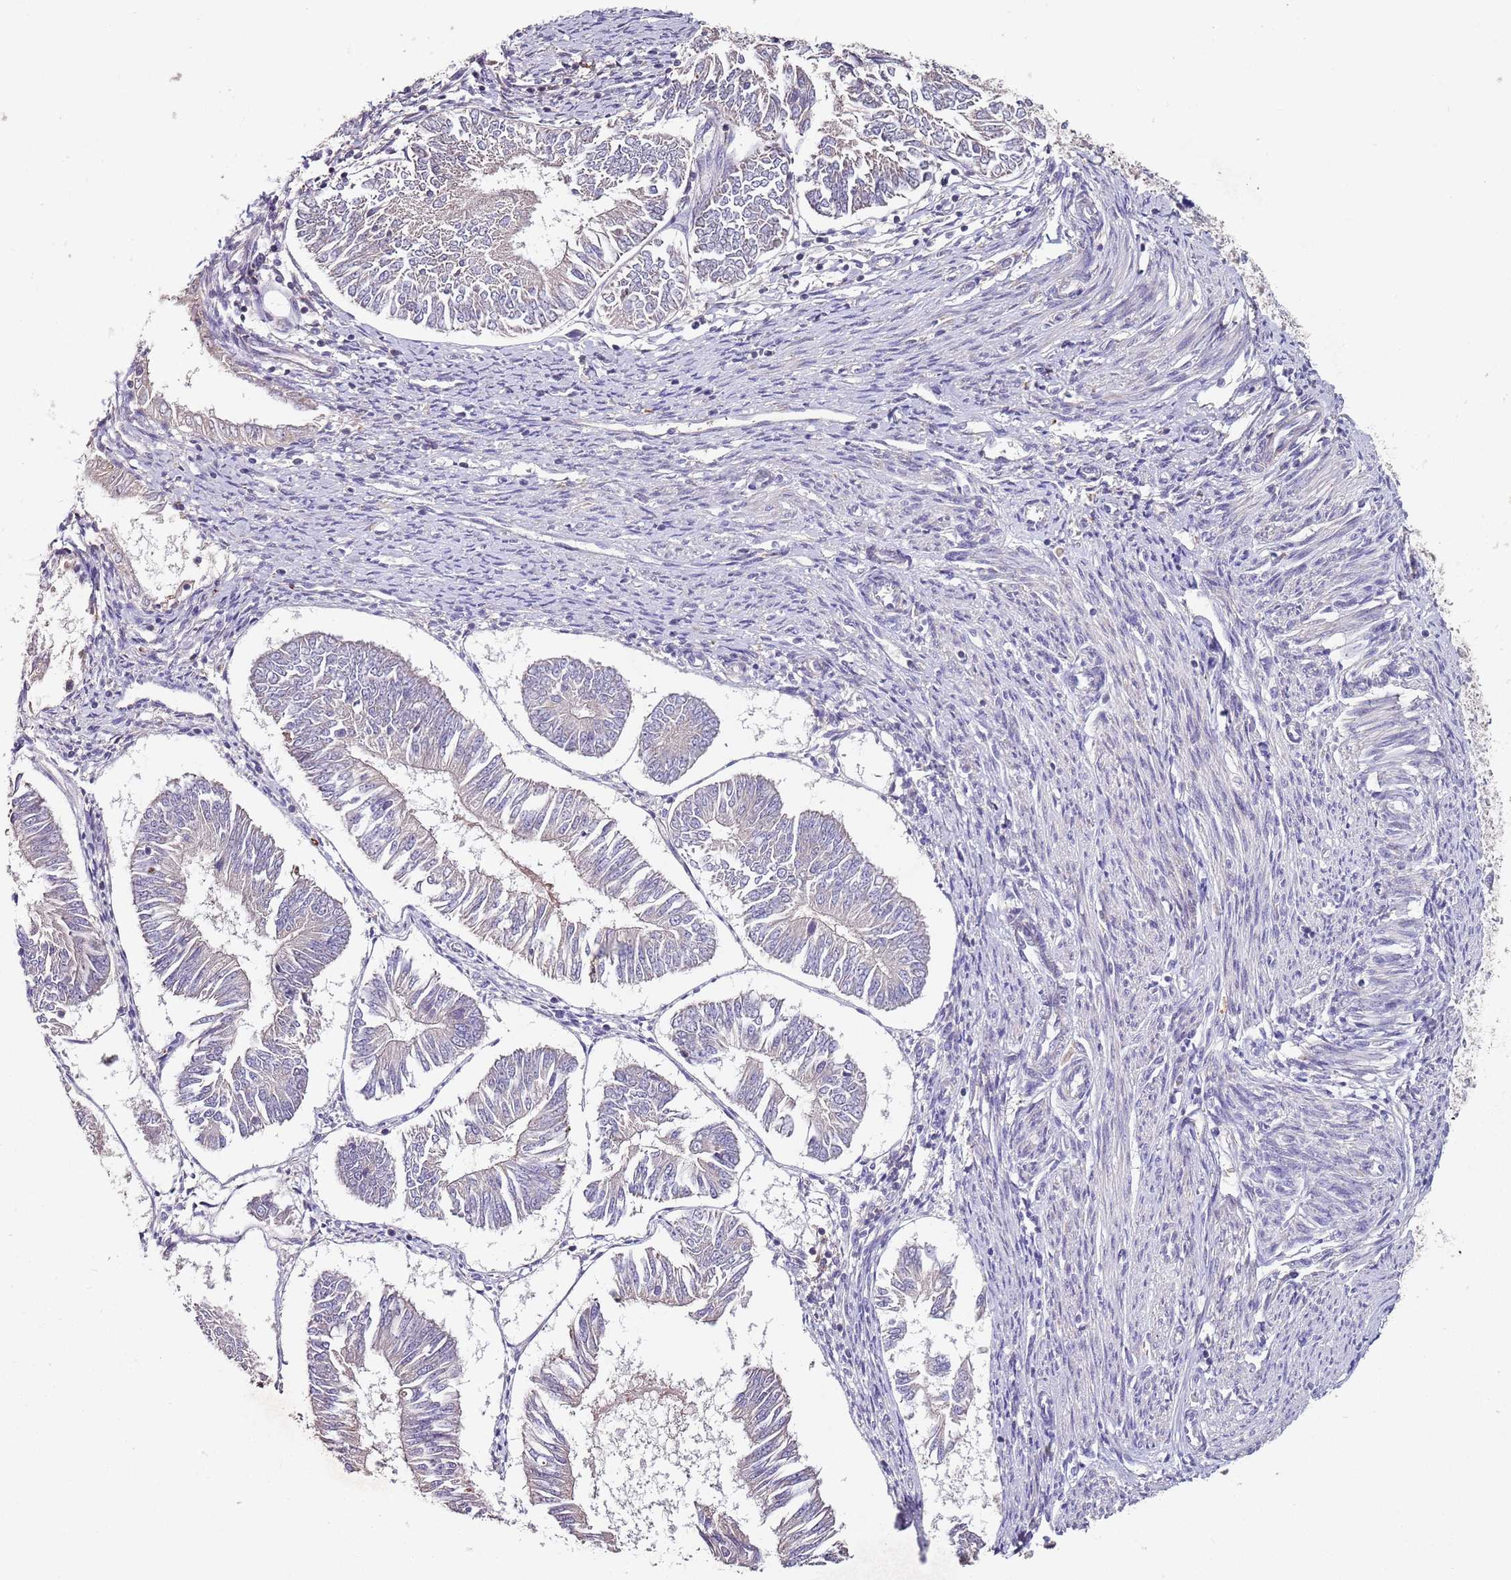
{"staining": {"intensity": "negative", "quantity": "none", "location": "none"}, "tissue": "endometrial cancer", "cell_type": "Tumor cells", "image_type": "cancer", "snomed": [{"axis": "morphology", "description": "Adenocarcinoma, NOS"}, {"axis": "topography", "description": "Endometrium"}], "caption": "This is an immunohistochemistry (IHC) photomicrograph of human endometrial adenocarcinoma. There is no positivity in tumor cells.", "gene": "NRDE2", "patient": {"sex": "female", "age": 58}}